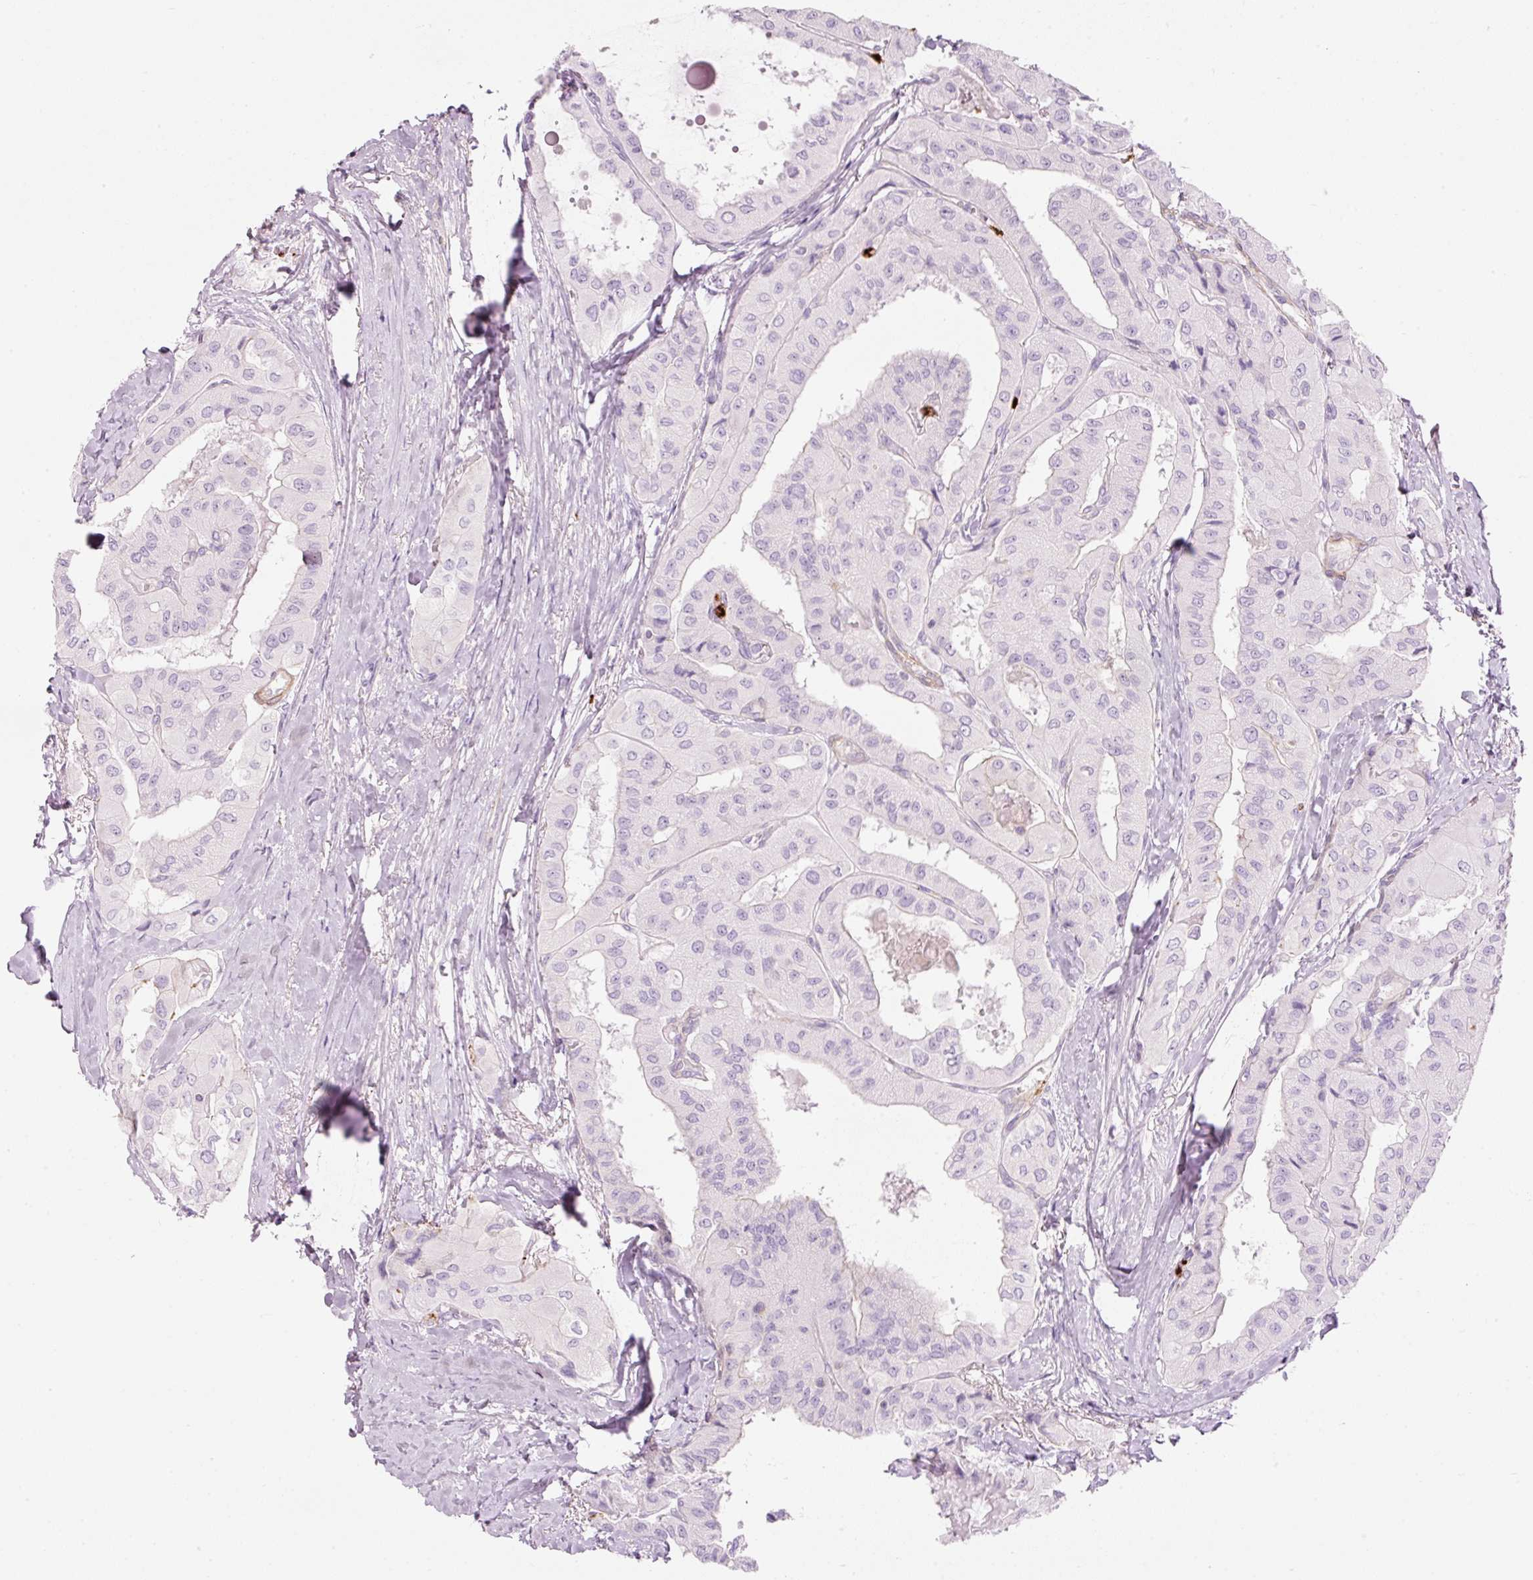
{"staining": {"intensity": "negative", "quantity": "none", "location": "none"}, "tissue": "thyroid cancer", "cell_type": "Tumor cells", "image_type": "cancer", "snomed": [{"axis": "morphology", "description": "Normal tissue, NOS"}, {"axis": "morphology", "description": "Papillary adenocarcinoma, NOS"}, {"axis": "topography", "description": "Thyroid gland"}], "caption": "Photomicrograph shows no protein expression in tumor cells of thyroid papillary adenocarcinoma tissue.", "gene": "MAP3K3", "patient": {"sex": "female", "age": 59}}